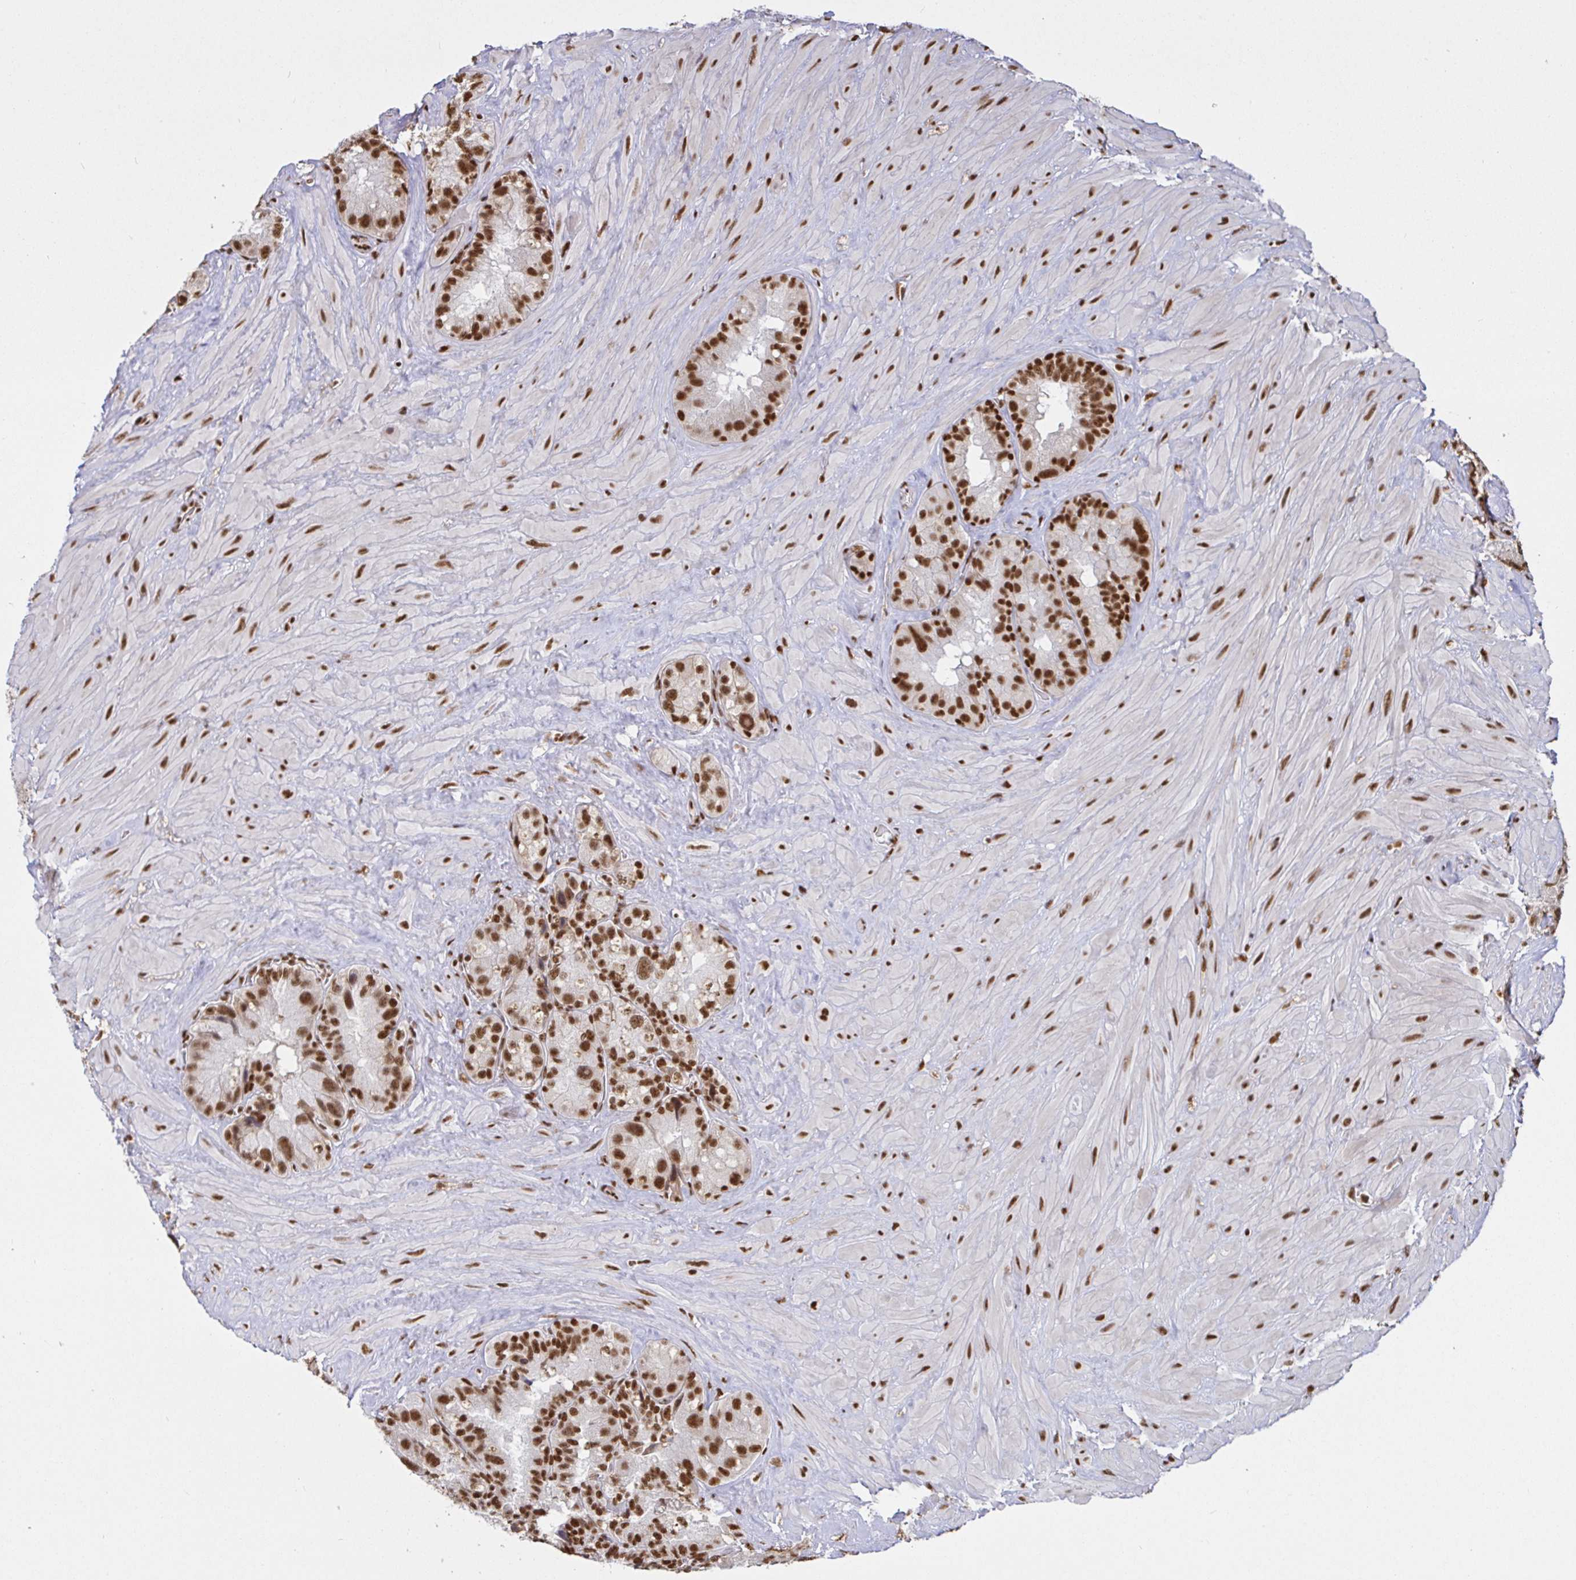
{"staining": {"intensity": "strong", "quantity": ">75%", "location": "nuclear"}, "tissue": "seminal vesicle", "cell_type": "Glandular cells", "image_type": "normal", "snomed": [{"axis": "morphology", "description": "Normal tissue, NOS"}, {"axis": "topography", "description": "Seminal veicle"}], "caption": "A high-resolution image shows IHC staining of benign seminal vesicle, which displays strong nuclear positivity in about >75% of glandular cells. The staining is performed using DAB brown chromogen to label protein expression. The nuclei are counter-stained blue using hematoxylin.", "gene": "SP3", "patient": {"sex": "male", "age": 60}}